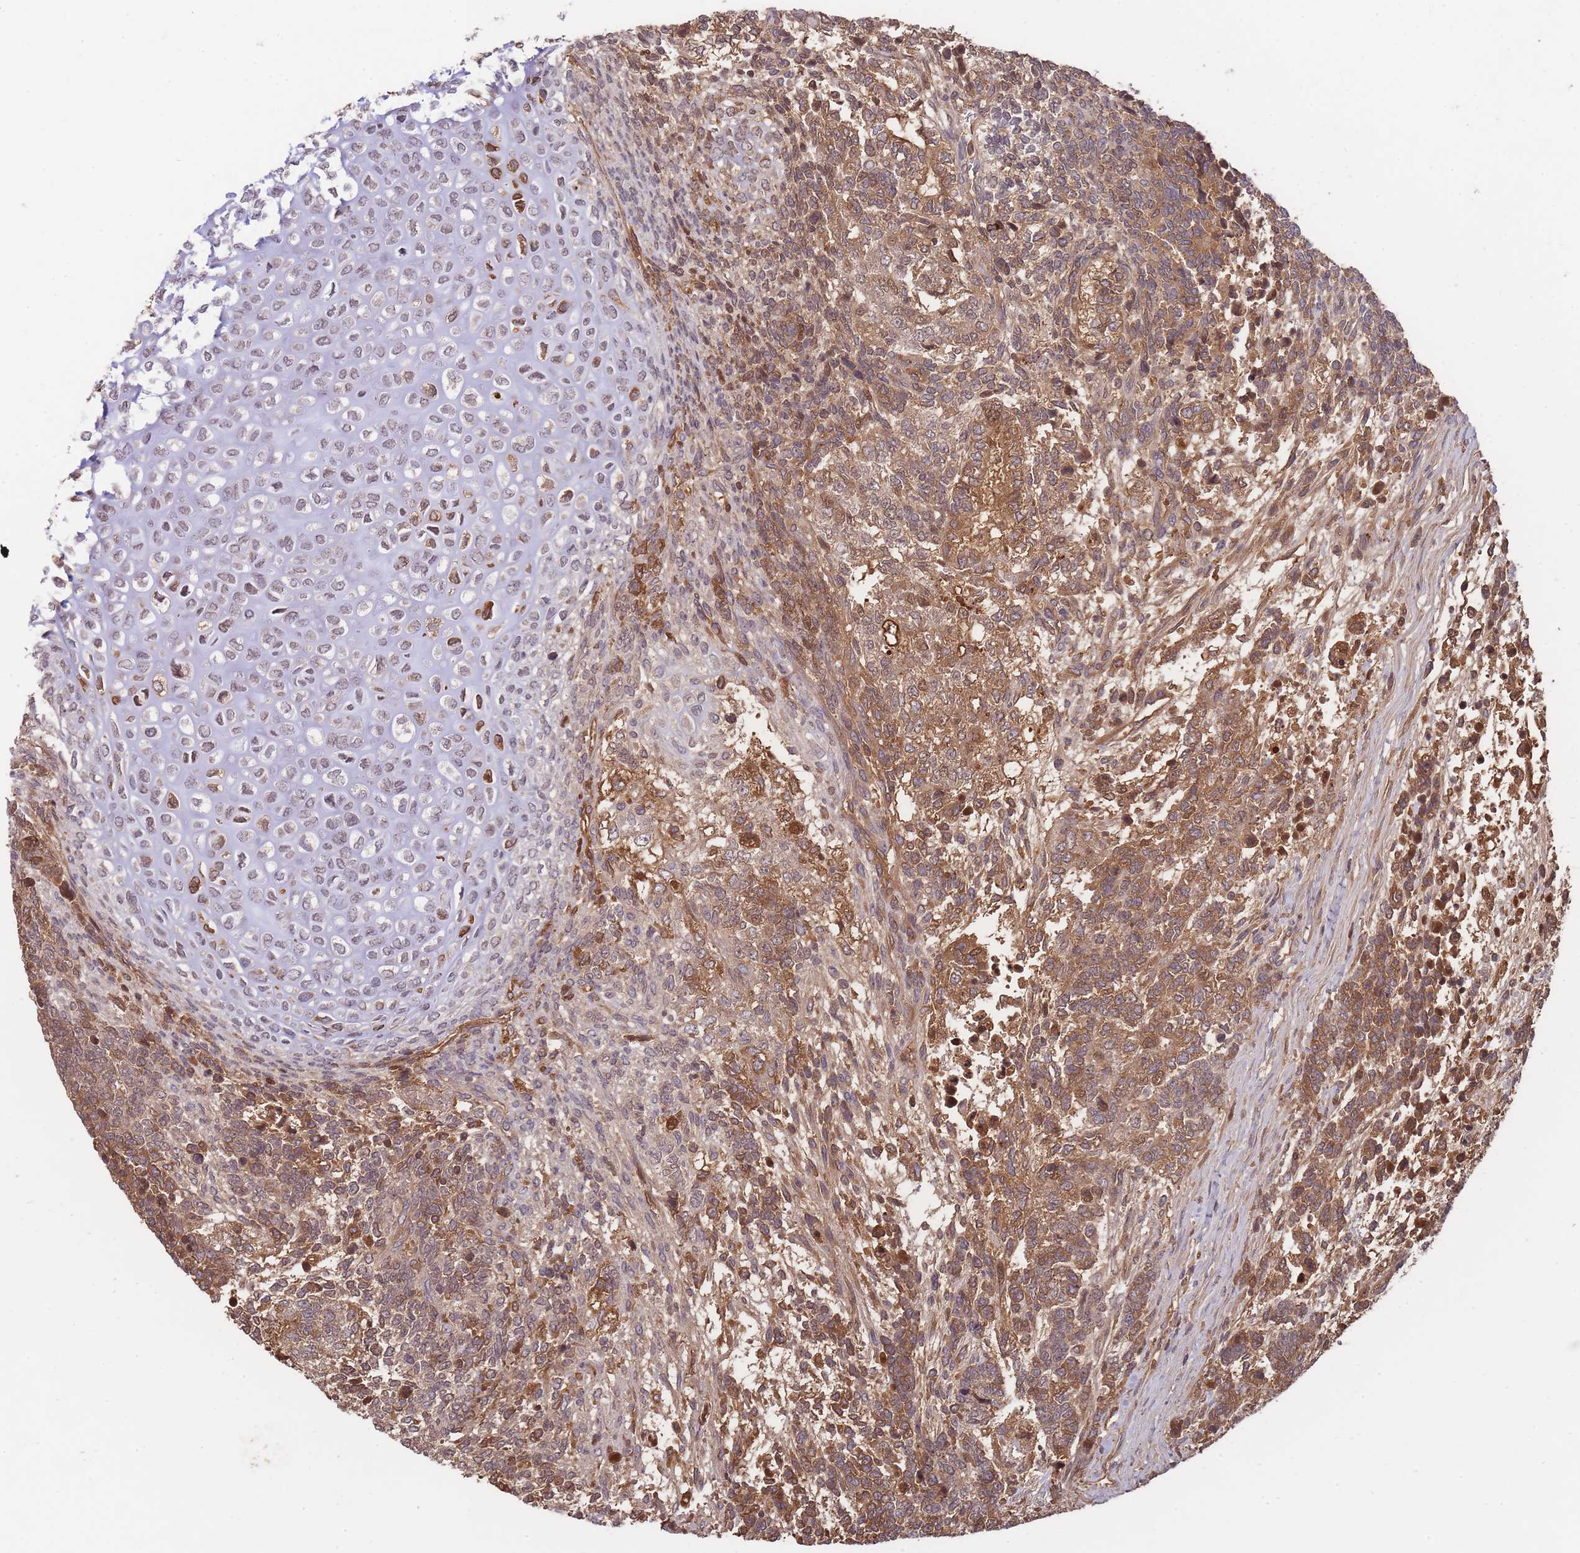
{"staining": {"intensity": "moderate", "quantity": ">75%", "location": "cytoplasmic/membranous"}, "tissue": "testis cancer", "cell_type": "Tumor cells", "image_type": "cancer", "snomed": [{"axis": "morphology", "description": "Carcinoma, Embryonal, NOS"}, {"axis": "topography", "description": "Testis"}], "caption": "A brown stain highlights moderate cytoplasmic/membranous expression of a protein in human testis embryonal carcinoma tumor cells. (DAB IHC with brightfield microscopy, high magnification).", "gene": "RALGDS", "patient": {"sex": "male", "age": 23}}